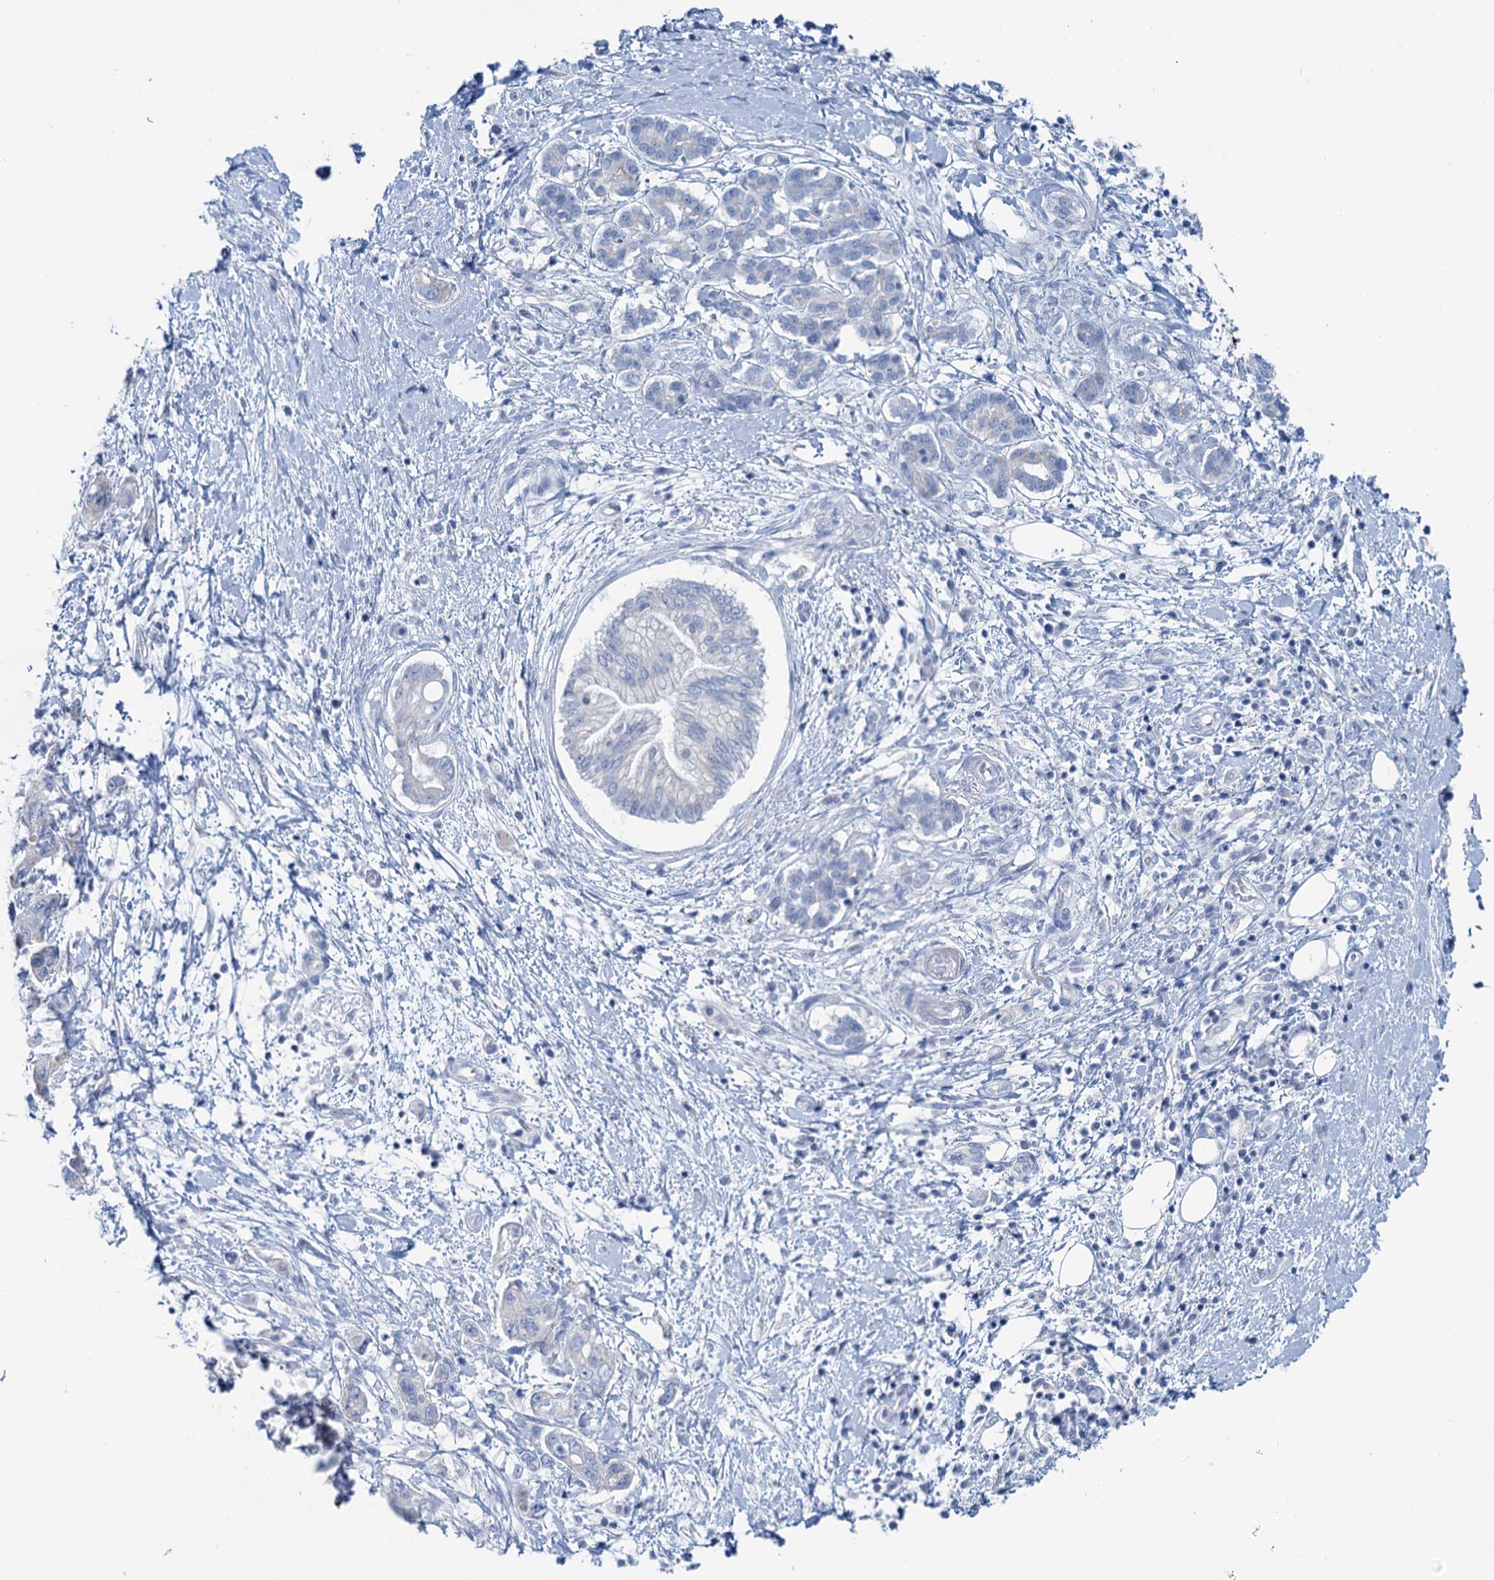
{"staining": {"intensity": "negative", "quantity": "none", "location": "none"}, "tissue": "pancreatic cancer", "cell_type": "Tumor cells", "image_type": "cancer", "snomed": [{"axis": "morphology", "description": "Adenocarcinoma, NOS"}, {"axis": "topography", "description": "Pancreas"}], "caption": "Protein analysis of pancreatic cancer reveals no significant positivity in tumor cells.", "gene": "SLC1A3", "patient": {"sex": "female", "age": 73}}